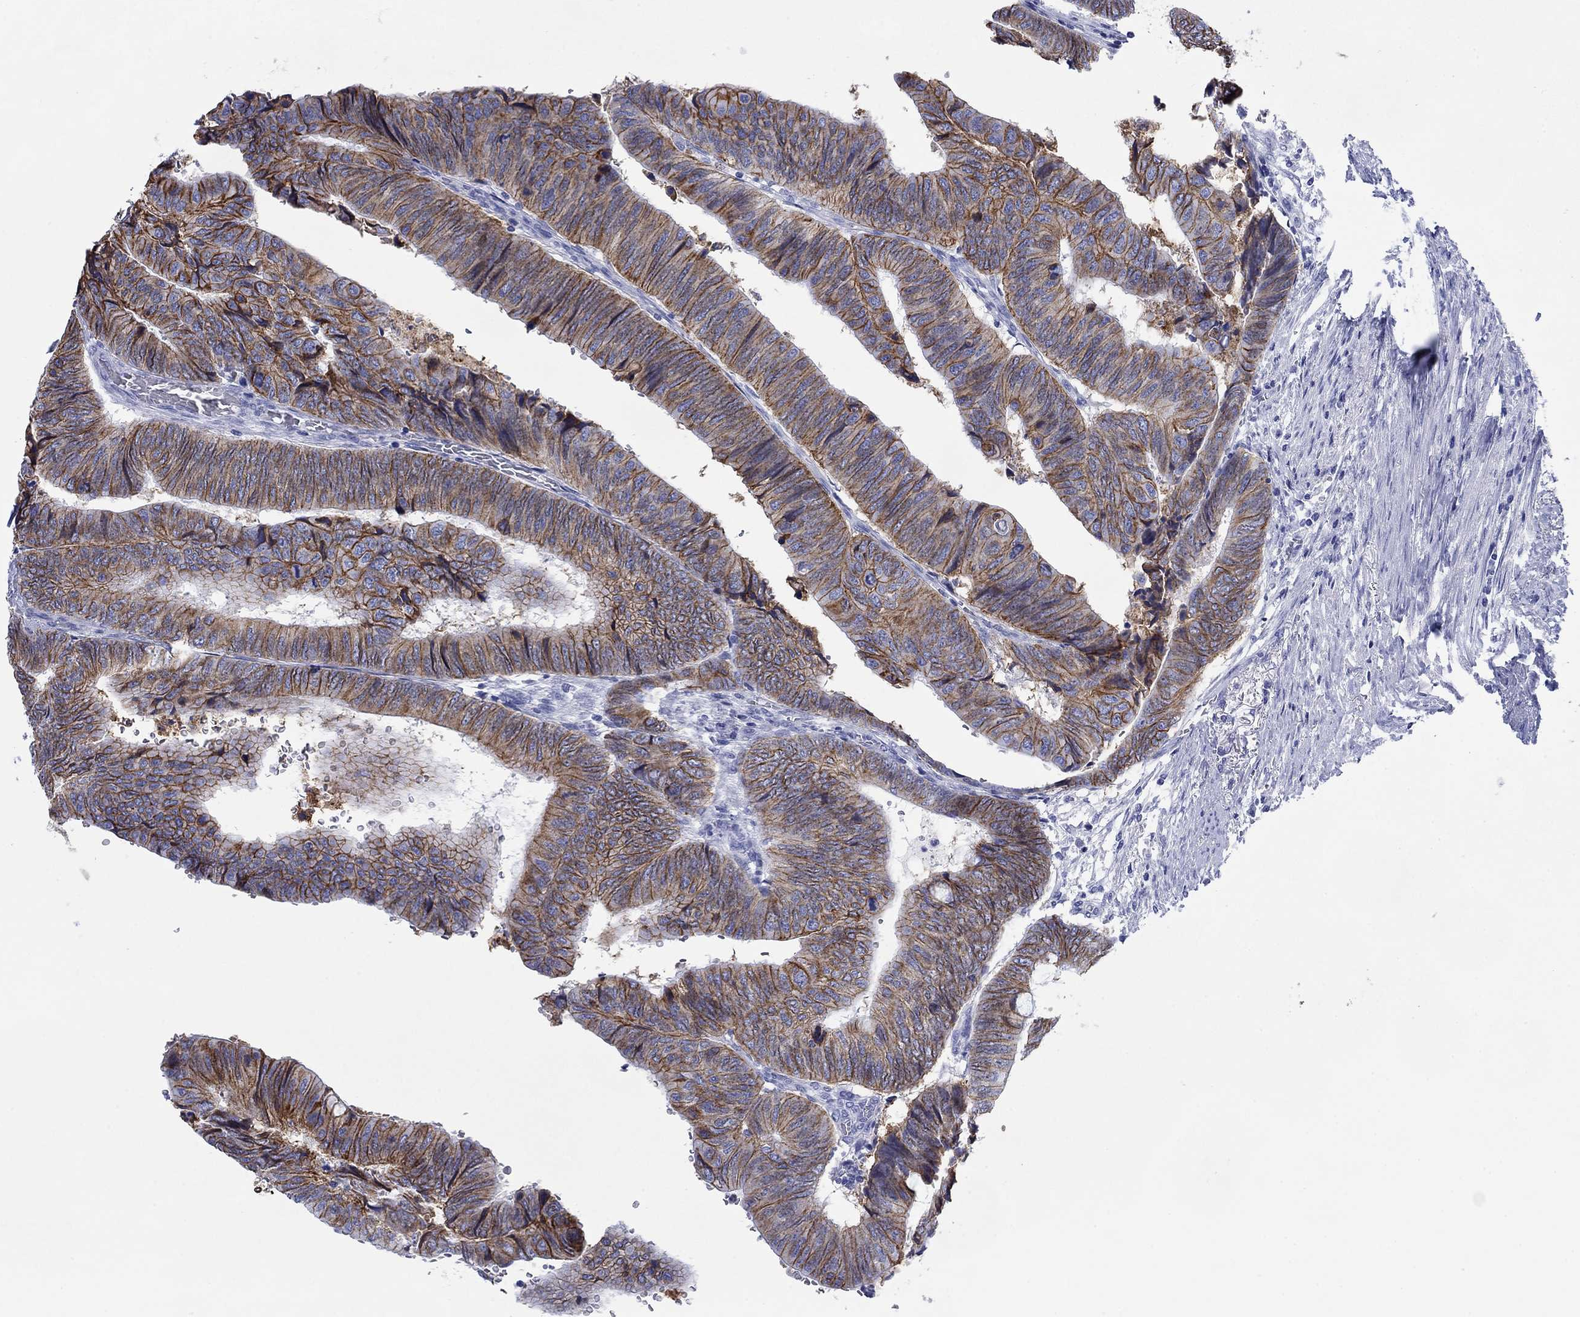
{"staining": {"intensity": "strong", "quantity": ">75%", "location": "cytoplasmic/membranous"}, "tissue": "colorectal cancer", "cell_type": "Tumor cells", "image_type": "cancer", "snomed": [{"axis": "morphology", "description": "Normal tissue, NOS"}, {"axis": "morphology", "description": "Adenocarcinoma, NOS"}, {"axis": "topography", "description": "Rectum"}, {"axis": "topography", "description": "Peripheral nerve tissue"}], "caption": "Adenocarcinoma (colorectal) stained with DAB immunohistochemistry exhibits high levels of strong cytoplasmic/membranous expression in about >75% of tumor cells.", "gene": "ATP1B1", "patient": {"sex": "male", "age": 92}}